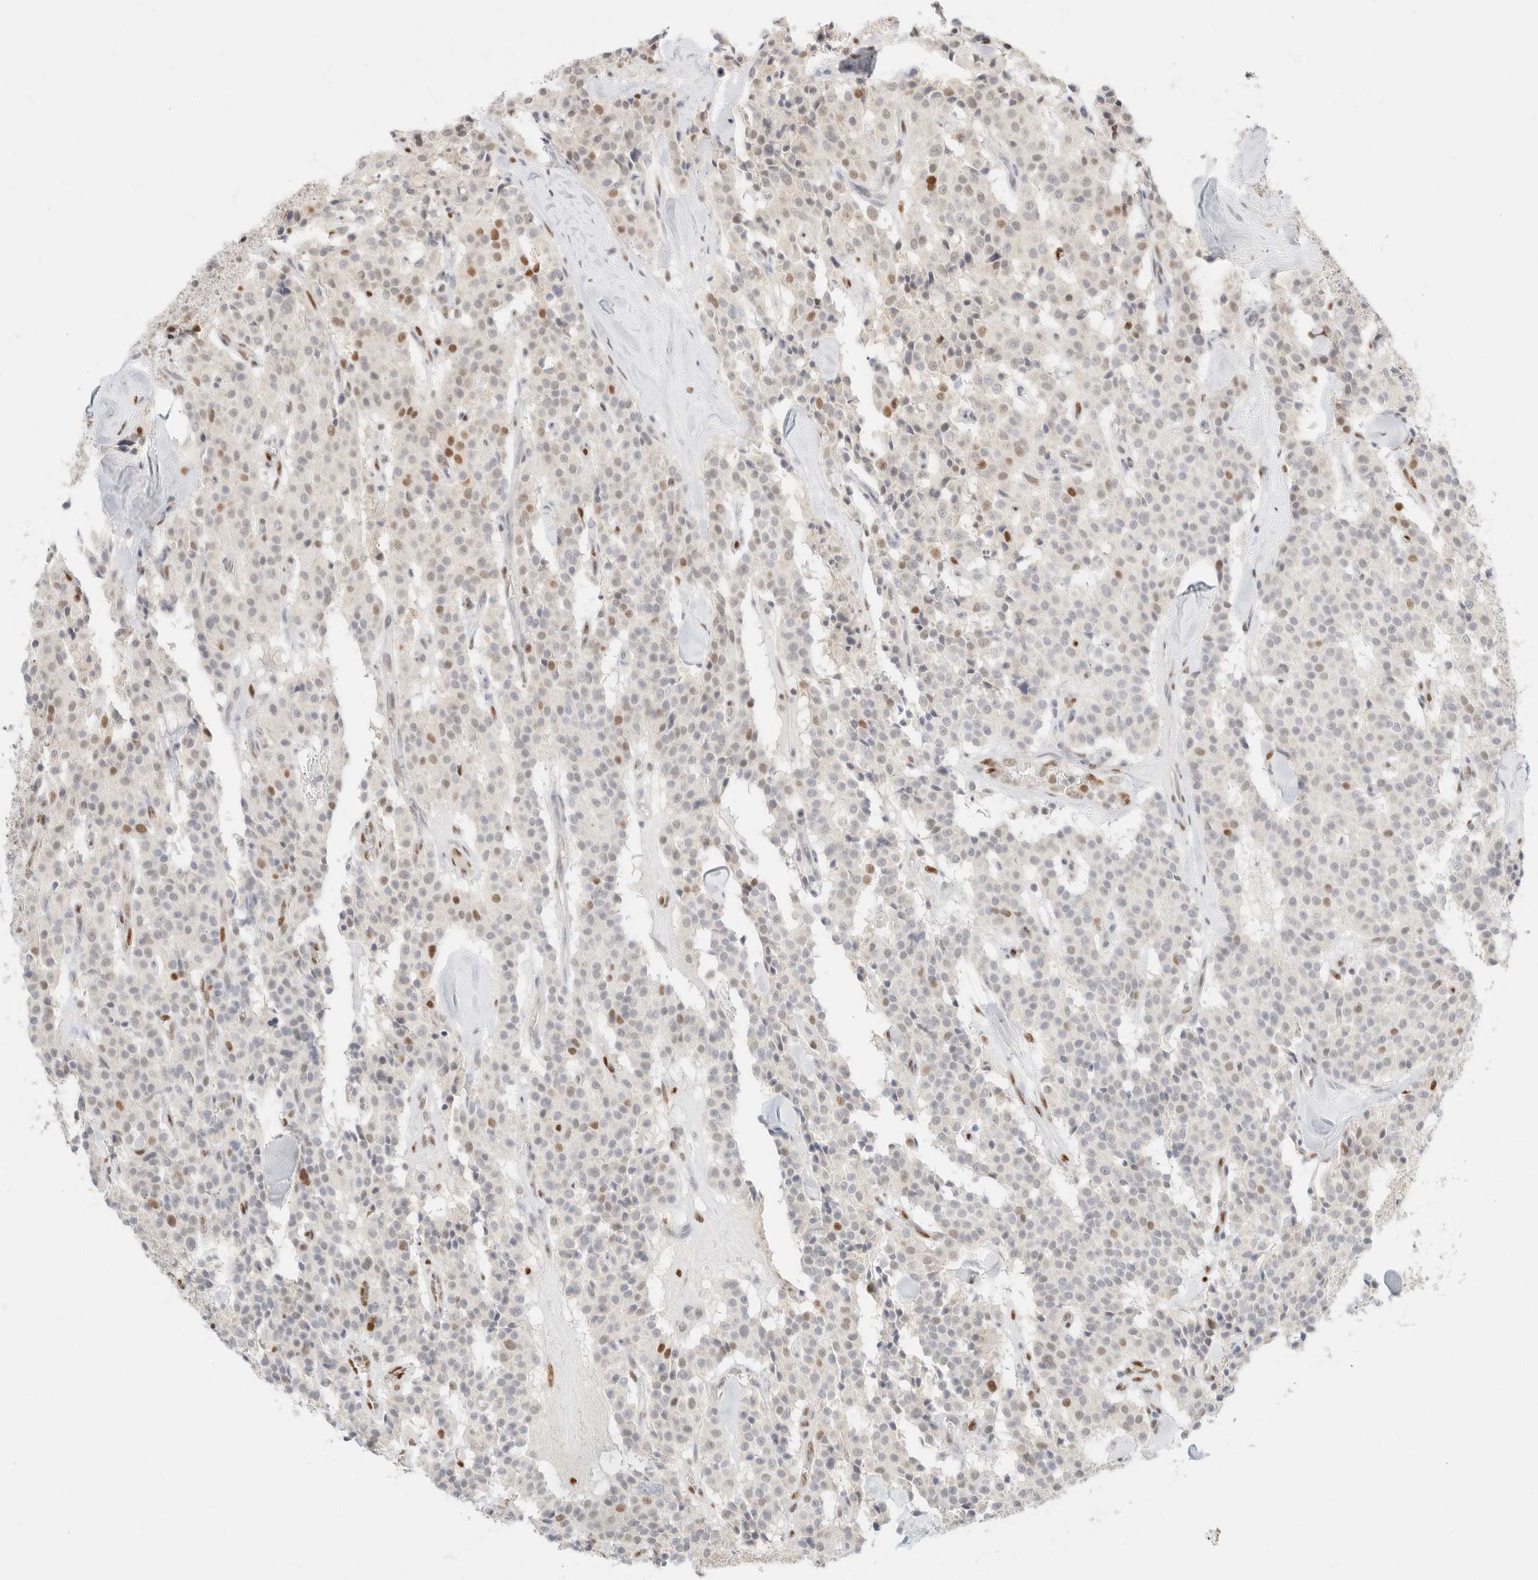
{"staining": {"intensity": "moderate", "quantity": "<25%", "location": "nuclear"}, "tissue": "carcinoid", "cell_type": "Tumor cells", "image_type": "cancer", "snomed": [{"axis": "morphology", "description": "Carcinoid, malignant, NOS"}, {"axis": "topography", "description": "Lung"}], "caption": "Immunohistochemical staining of human carcinoid reveals moderate nuclear protein expression in about <25% of tumor cells.", "gene": "DDB2", "patient": {"sex": "male", "age": 30}}